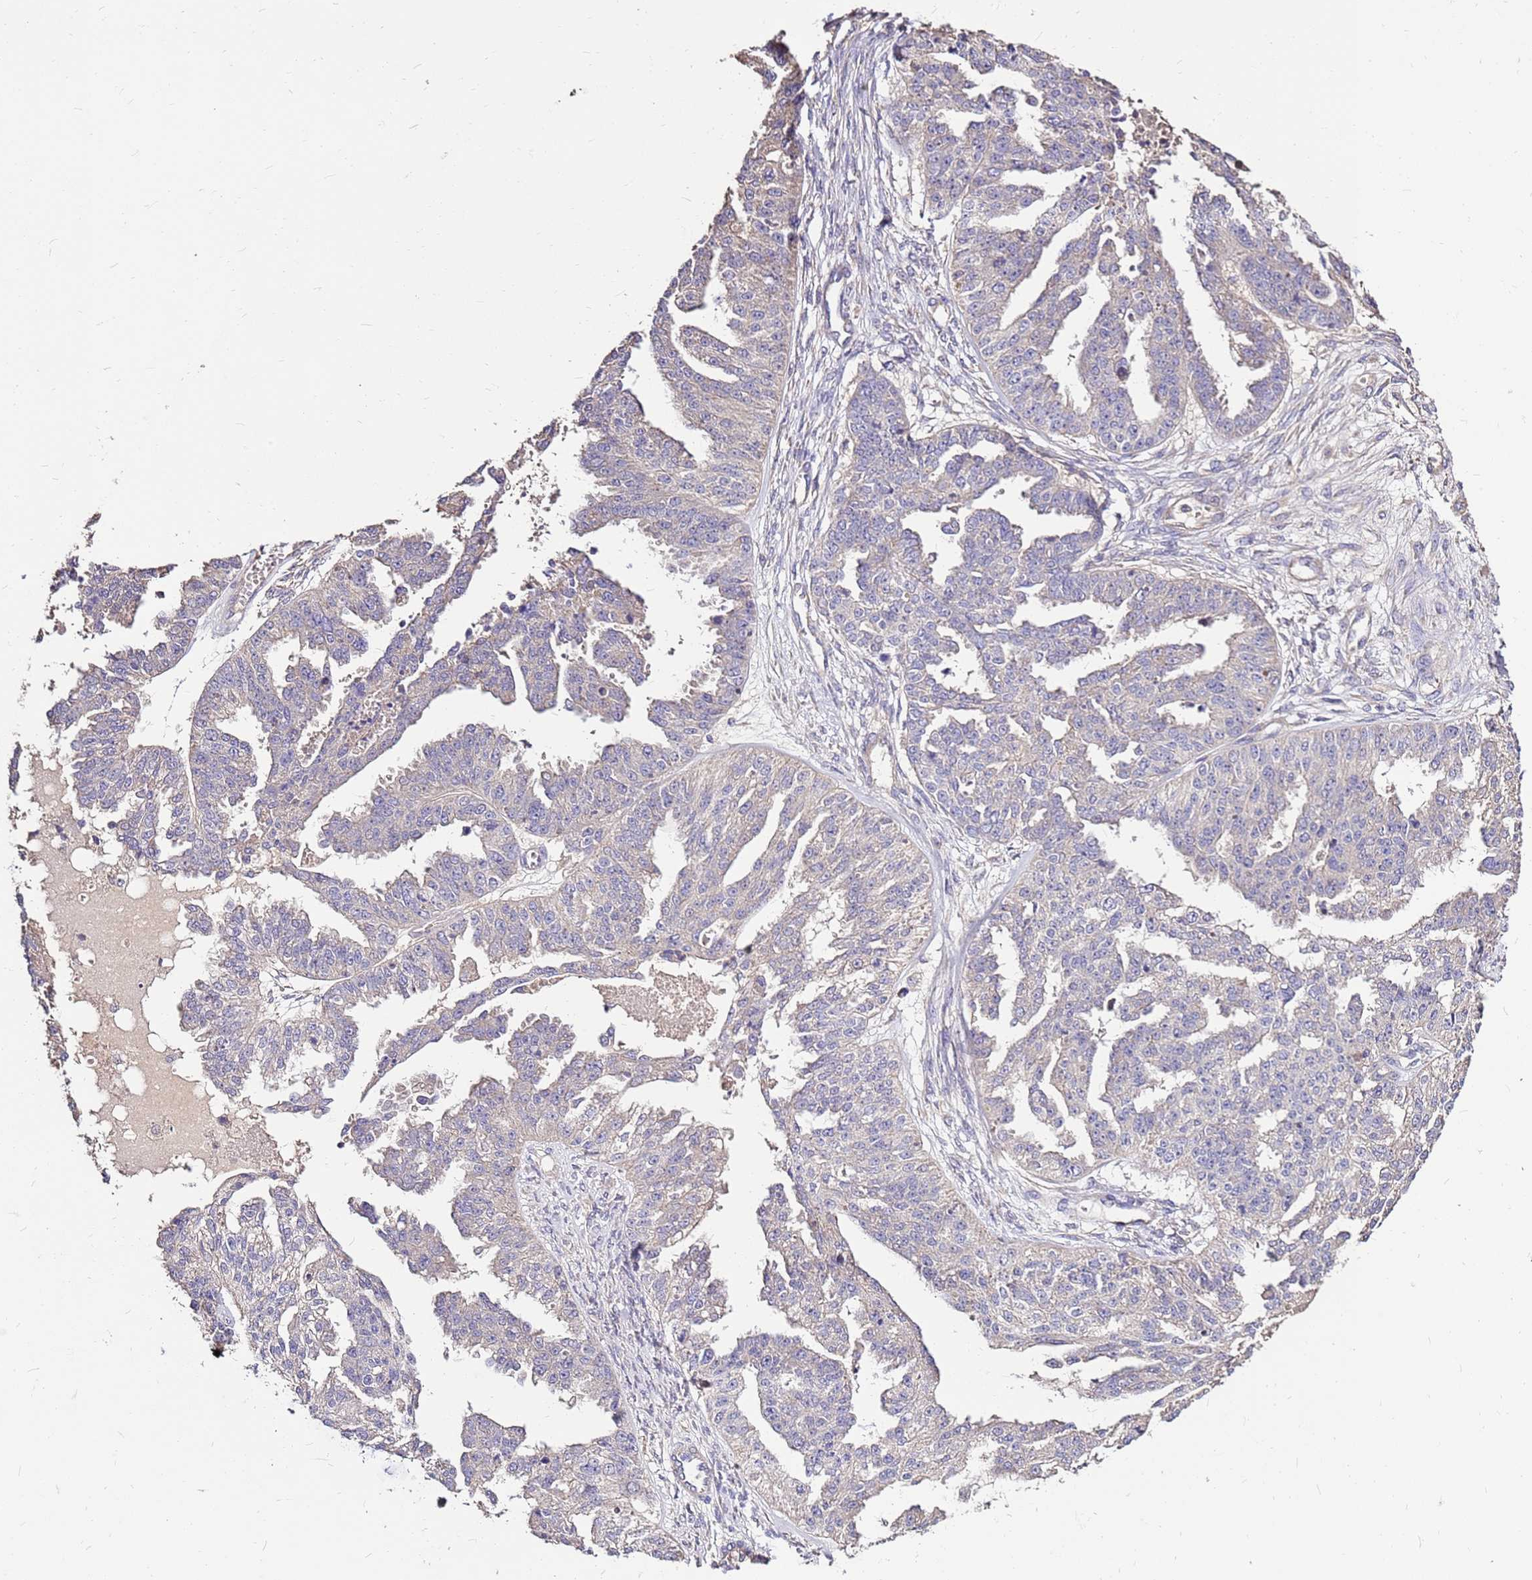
{"staining": {"intensity": "negative", "quantity": "none", "location": "none"}, "tissue": "ovarian cancer", "cell_type": "Tumor cells", "image_type": "cancer", "snomed": [{"axis": "morphology", "description": "Cystadenocarcinoma, serous, NOS"}, {"axis": "topography", "description": "Ovary"}], "caption": "Tumor cells show no significant positivity in ovarian serous cystadenocarcinoma.", "gene": "EXD3", "patient": {"sex": "female", "age": 58}}